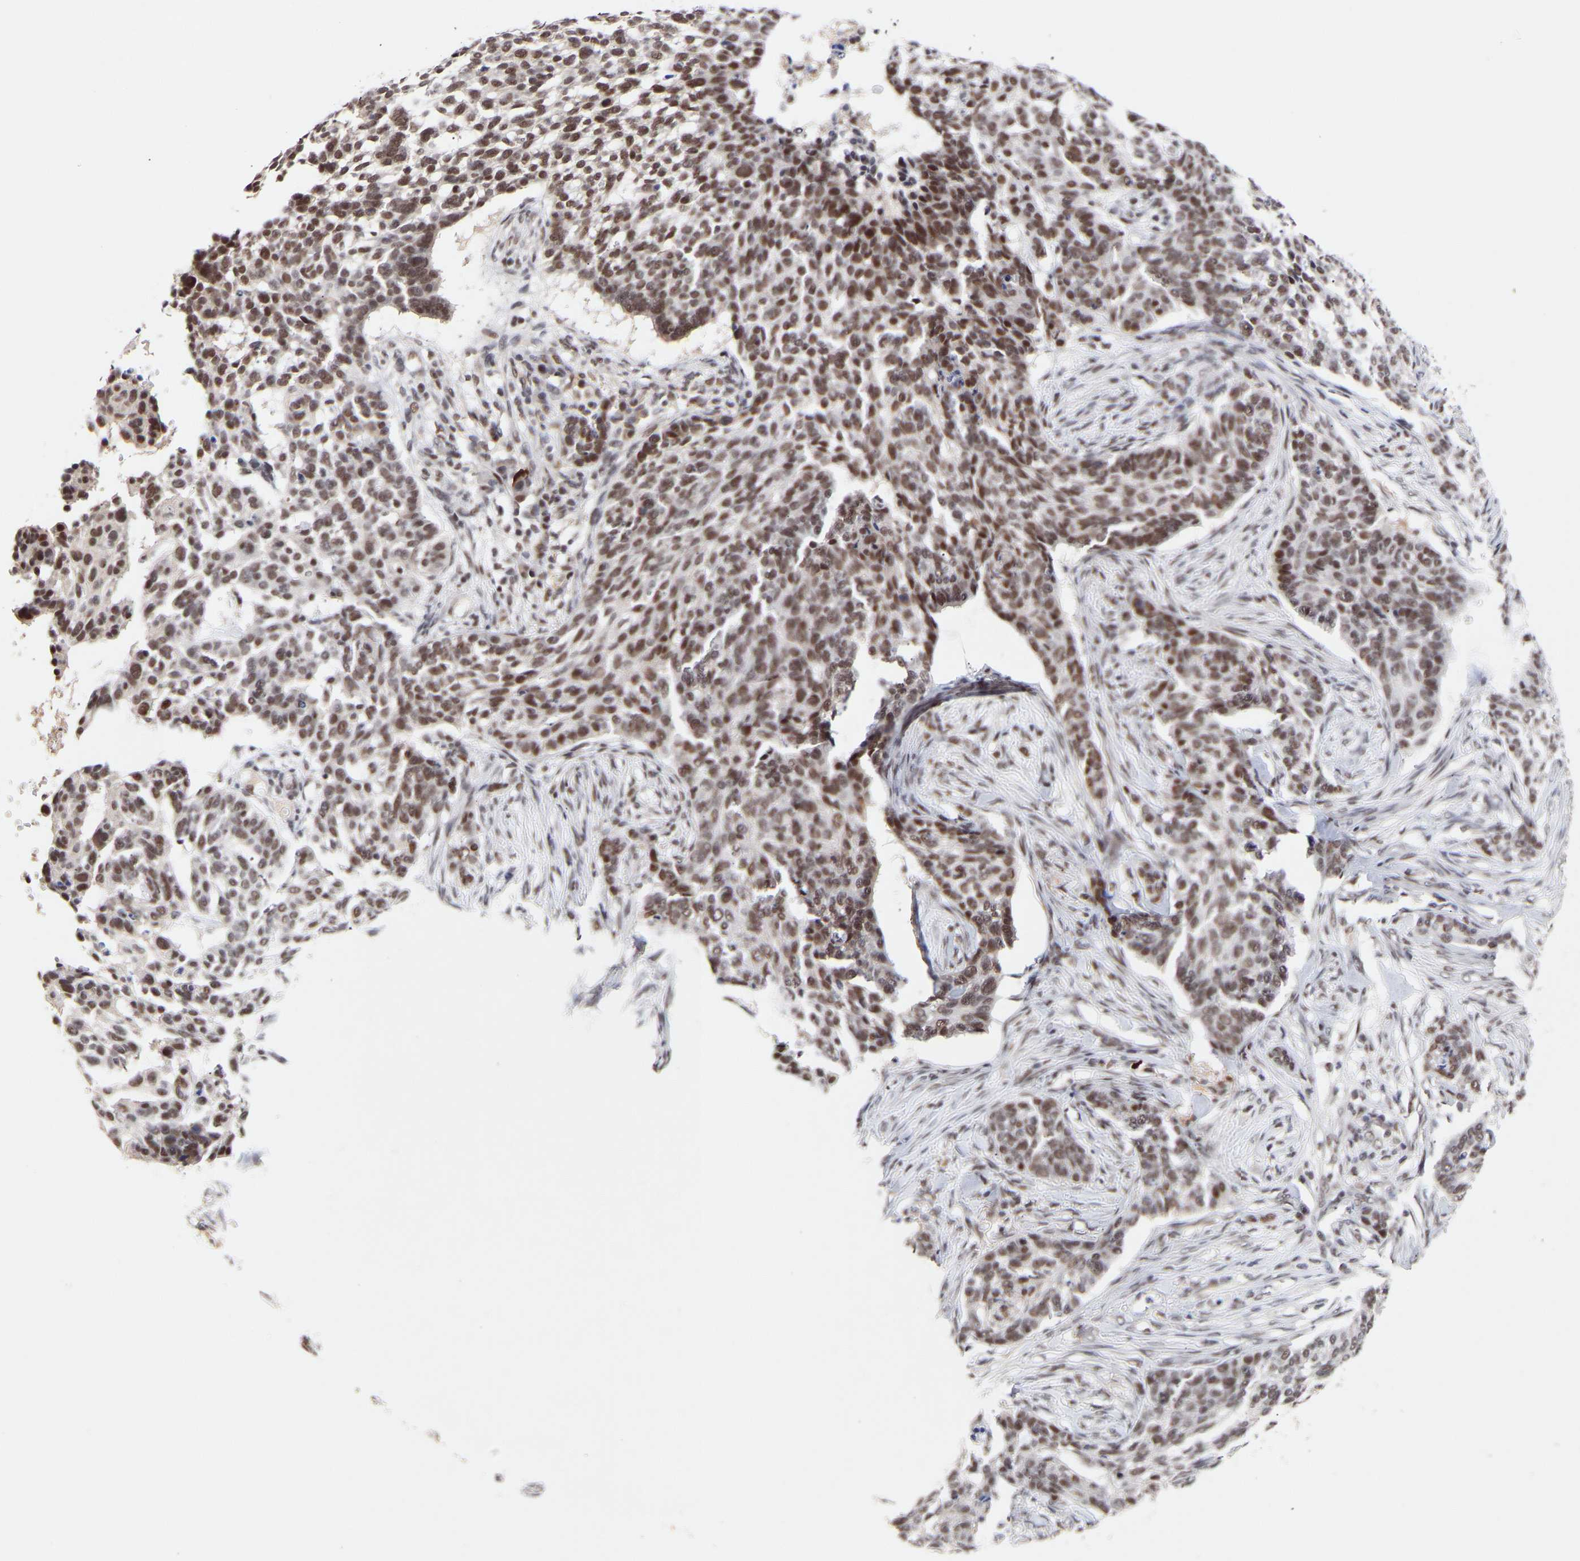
{"staining": {"intensity": "moderate", "quantity": ">75%", "location": "nuclear"}, "tissue": "skin cancer", "cell_type": "Tumor cells", "image_type": "cancer", "snomed": [{"axis": "morphology", "description": "Basal cell carcinoma"}, {"axis": "topography", "description": "Skin"}], "caption": "Protein staining of skin cancer (basal cell carcinoma) tissue demonstrates moderate nuclear positivity in about >75% of tumor cells. (brown staining indicates protein expression, while blue staining denotes nuclei).", "gene": "RBM15", "patient": {"sex": "male", "age": 85}}